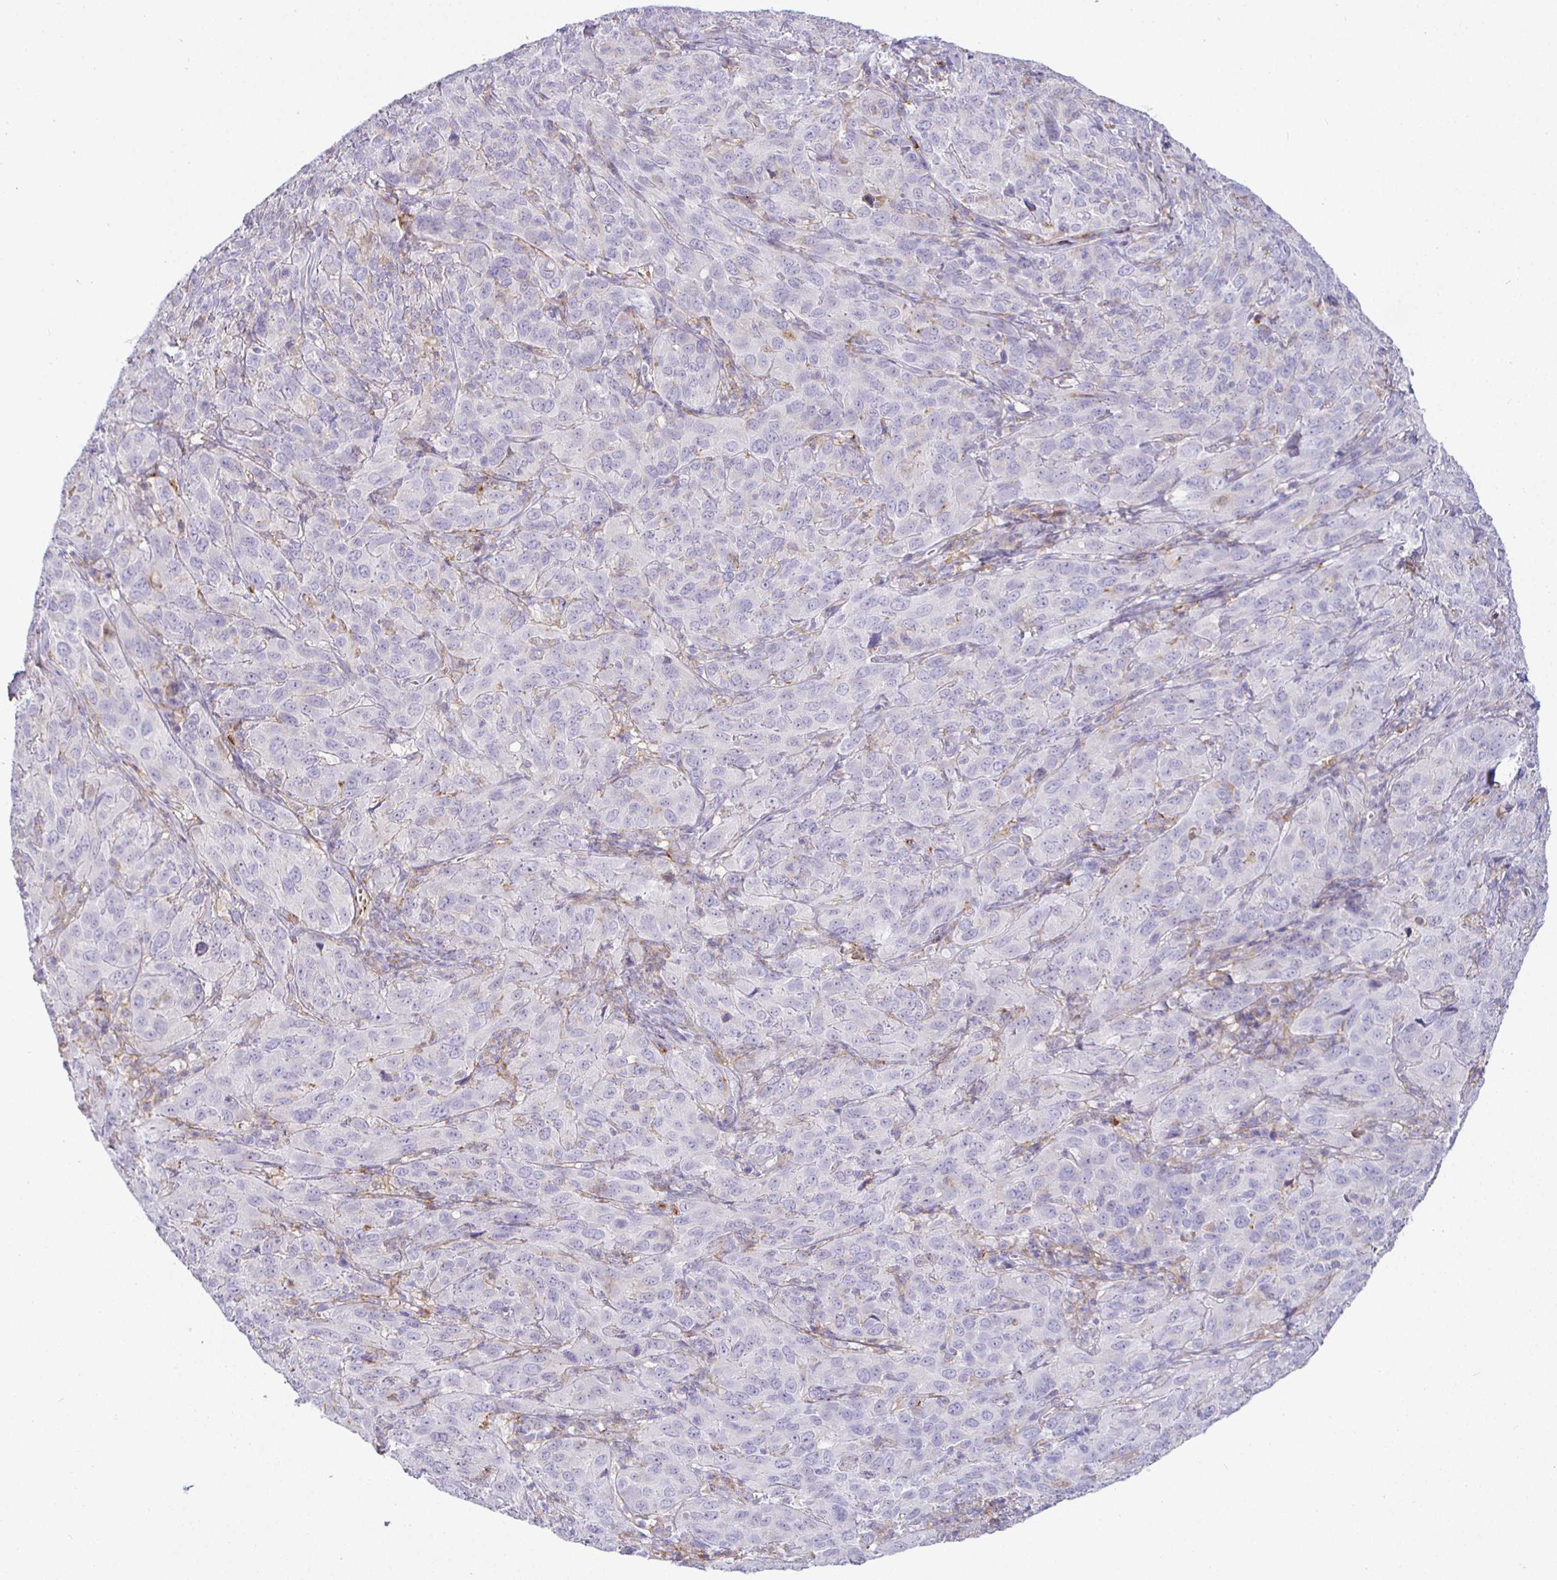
{"staining": {"intensity": "negative", "quantity": "none", "location": "none"}, "tissue": "cervical cancer", "cell_type": "Tumor cells", "image_type": "cancer", "snomed": [{"axis": "morphology", "description": "Normal tissue, NOS"}, {"axis": "morphology", "description": "Squamous cell carcinoma, NOS"}, {"axis": "topography", "description": "Cervix"}], "caption": "This is an immunohistochemistry (IHC) micrograph of cervical cancer (squamous cell carcinoma). There is no expression in tumor cells.", "gene": "SIRPA", "patient": {"sex": "female", "age": 51}}